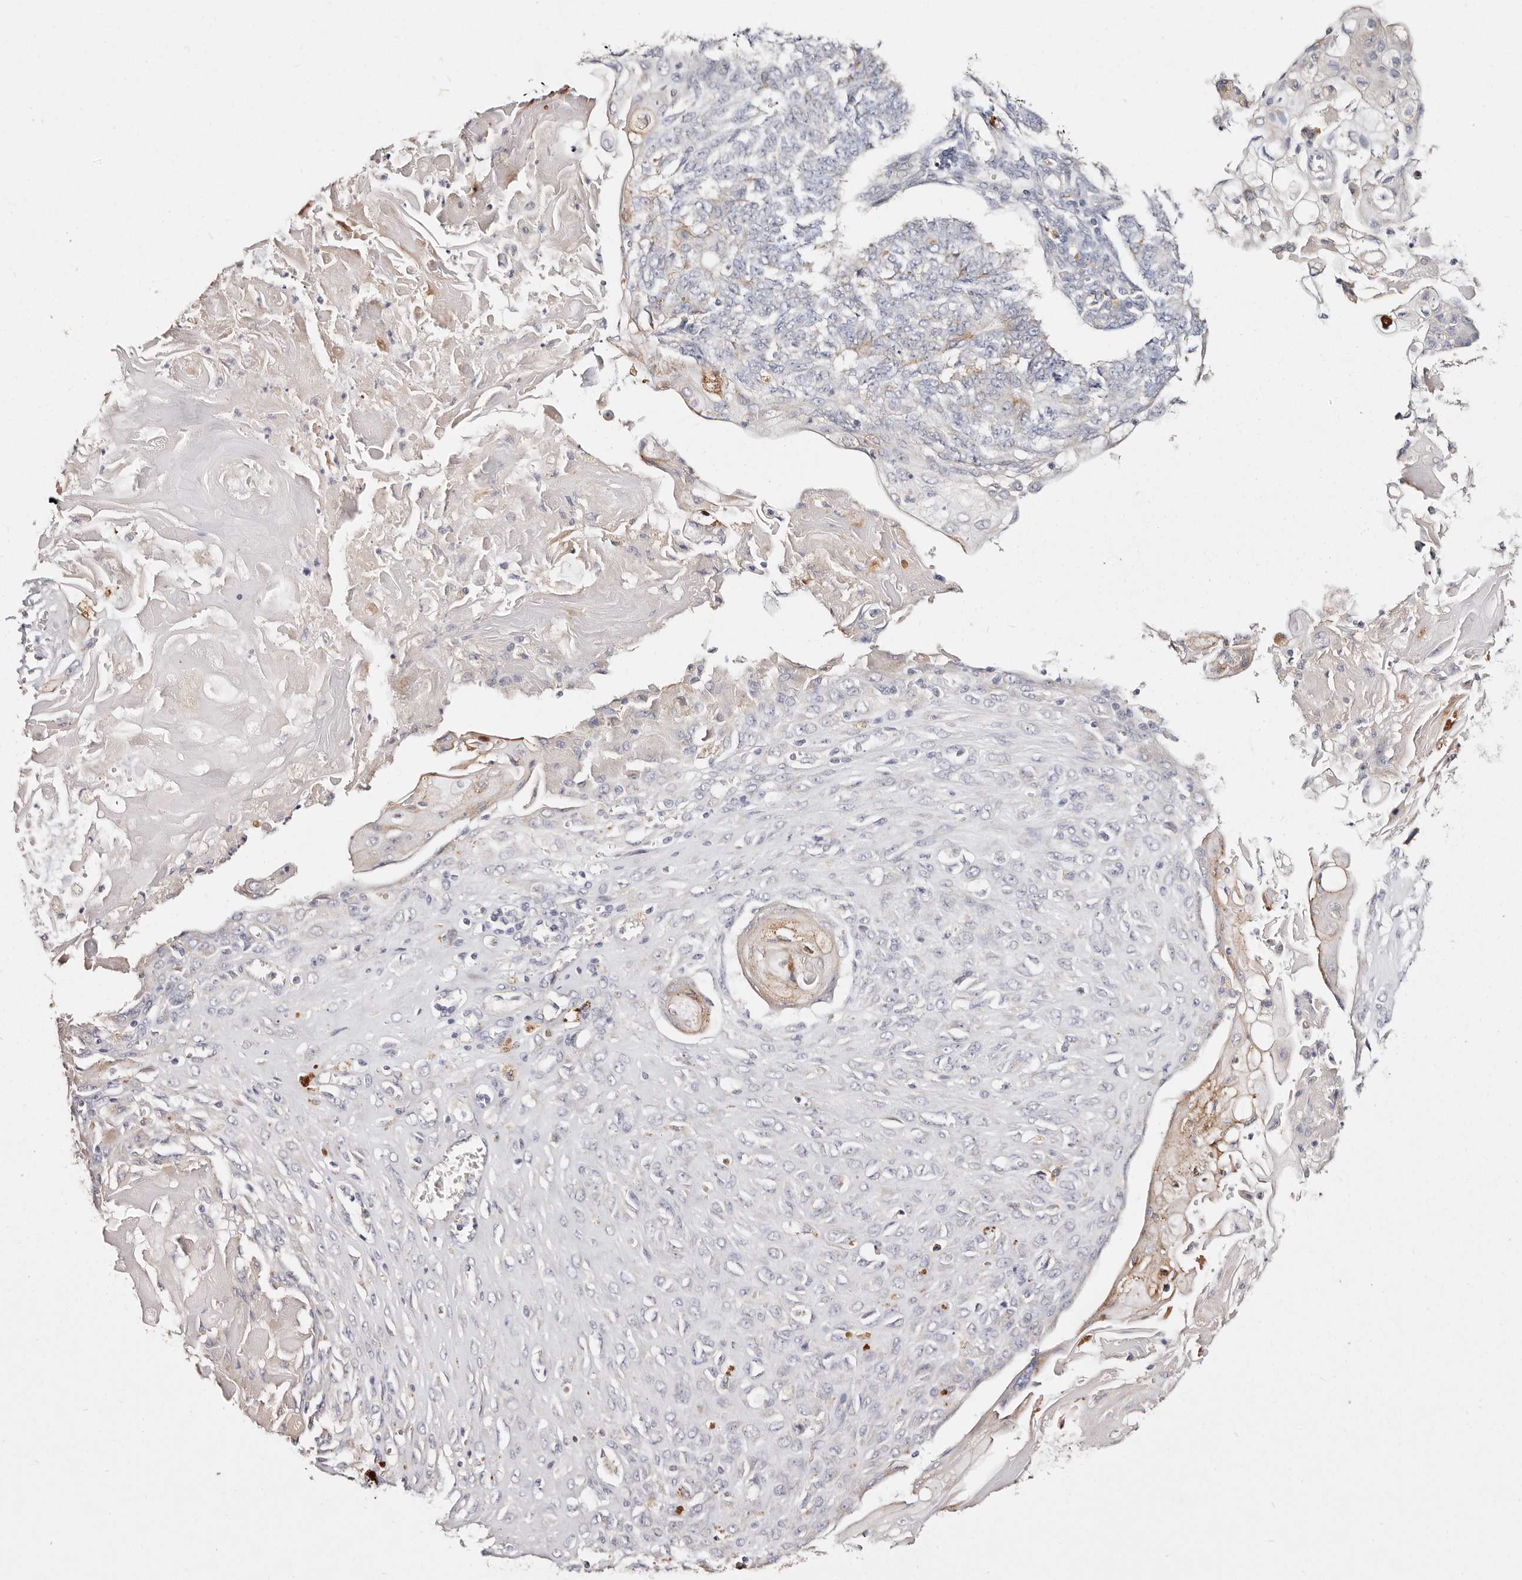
{"staining": {"intensity": "moderate", "quantity": "<25%", "location": "cytoplasmic/membranous"}, "tissue": "endometrial cancer", "cell_type": "Tumor cells", "image_type": "cancer", "snomed": [{"axis": "morphology", "description": "Adenocarcinoma, NOS"}, {"axis": "topography", "description": "Endometrium"}], "caption": "Immunohistochemistry (DAB) staining of endometrial adenocarcinoma displays moderate cytoplasmic/membranous protein positivity in about <25% of tumor cells.", "gene": "VIPAS39", "patient": {"sex": "female", "age": 32}}